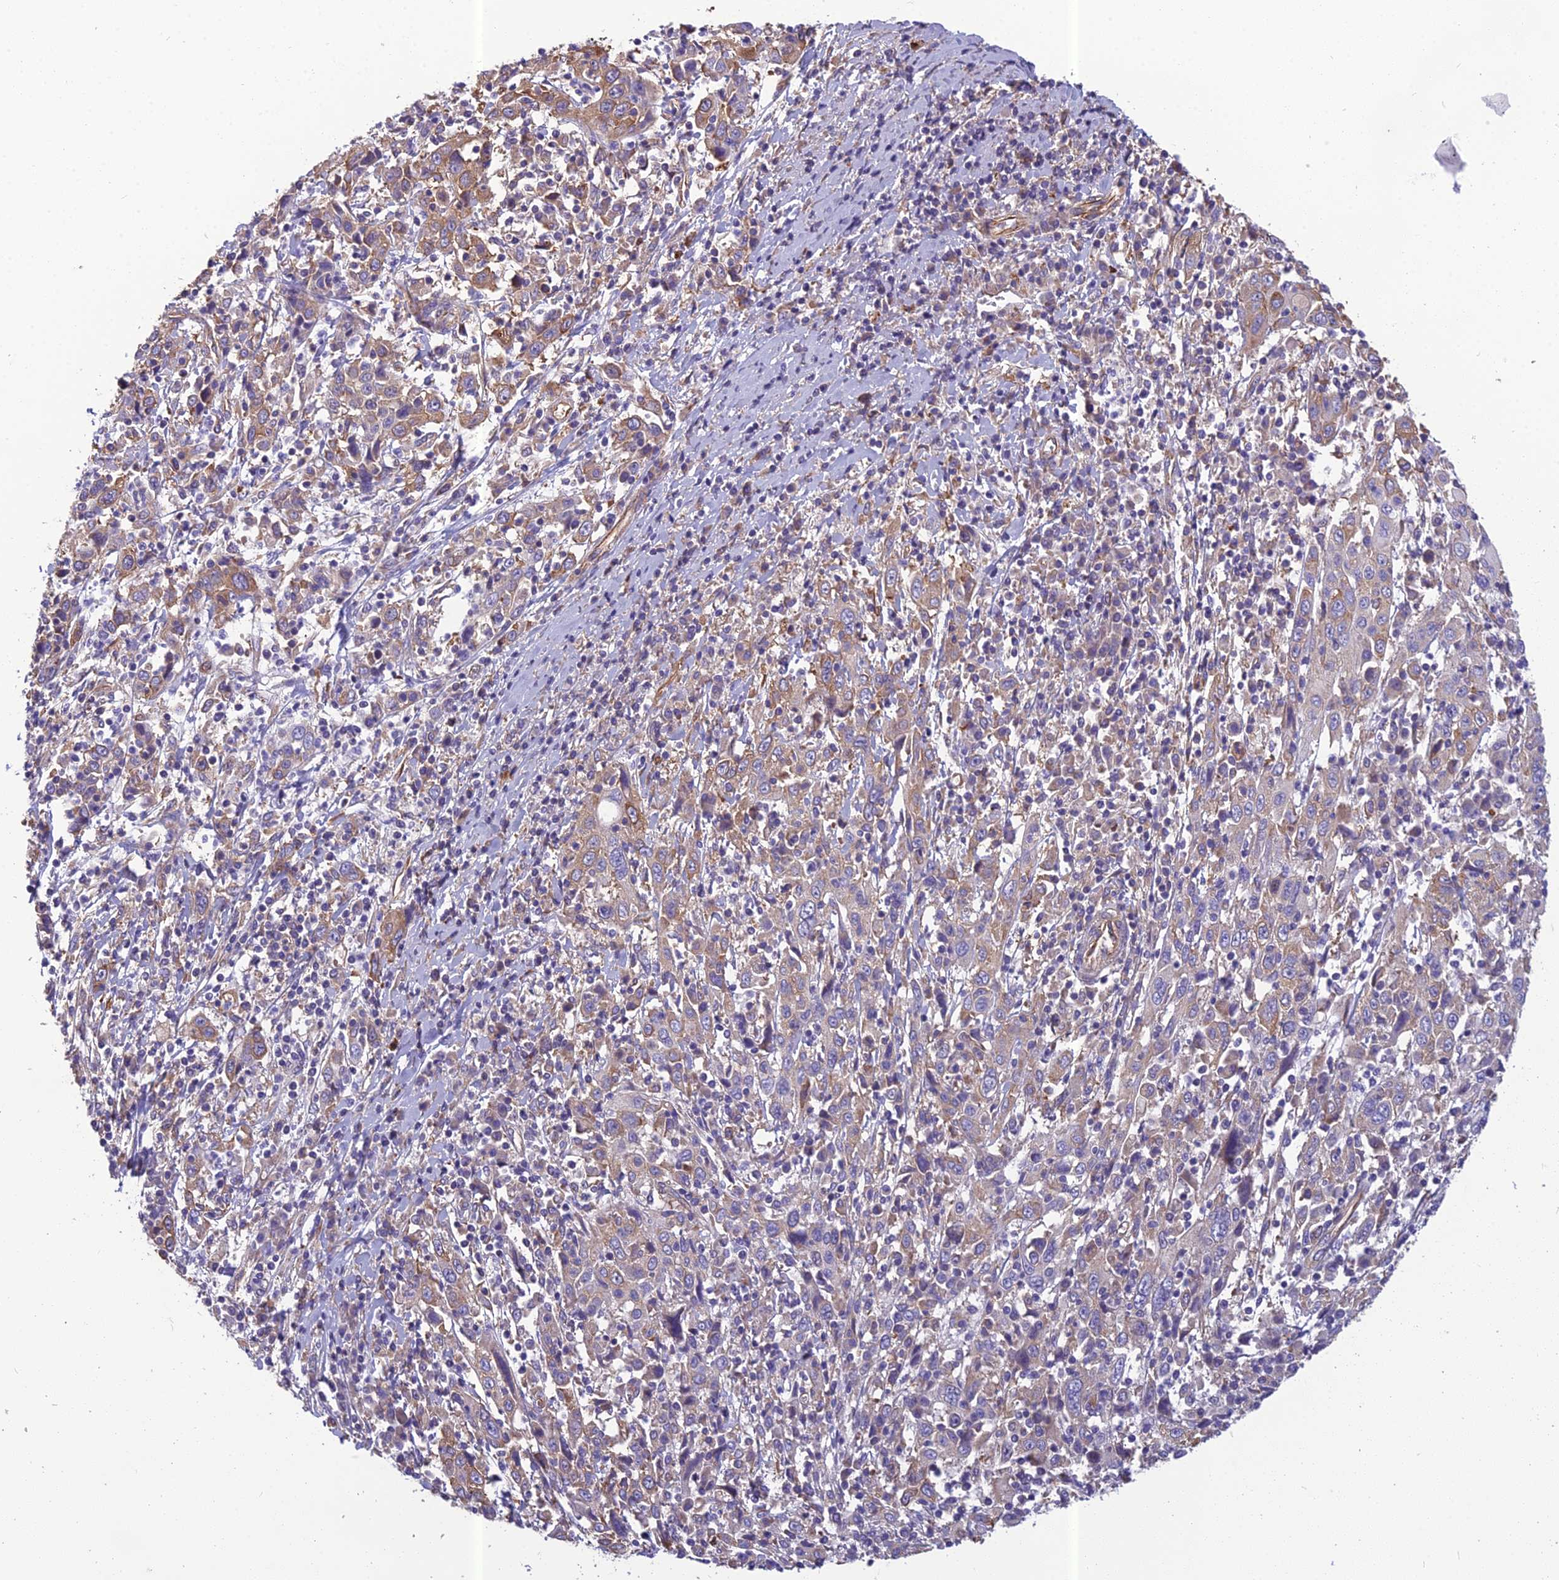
{"staining": {"intensity": "moderate", "quantity": "<25%", "location": "cytoplasmic/membranous"}, "tissue": "cervical cancer", "cell_type": "Tumor cells", "image_type": "cancer", "snomed": [{"axis": "morphology", "description": "Squamous cell carcinoma, NOS"}, {"axis": "topography", "description": "Cervix"}], "caption": "Immunohistochemistry photomicrograph of human cervical squamous cell carcinoma stained for a protein (brown), which reveals low levels of moderate cytoplasmic/membranous positivity in approximately <25% of tumor cells.", "gene": "SPDL1", "patient": {"sex": "female", "age": 46}}